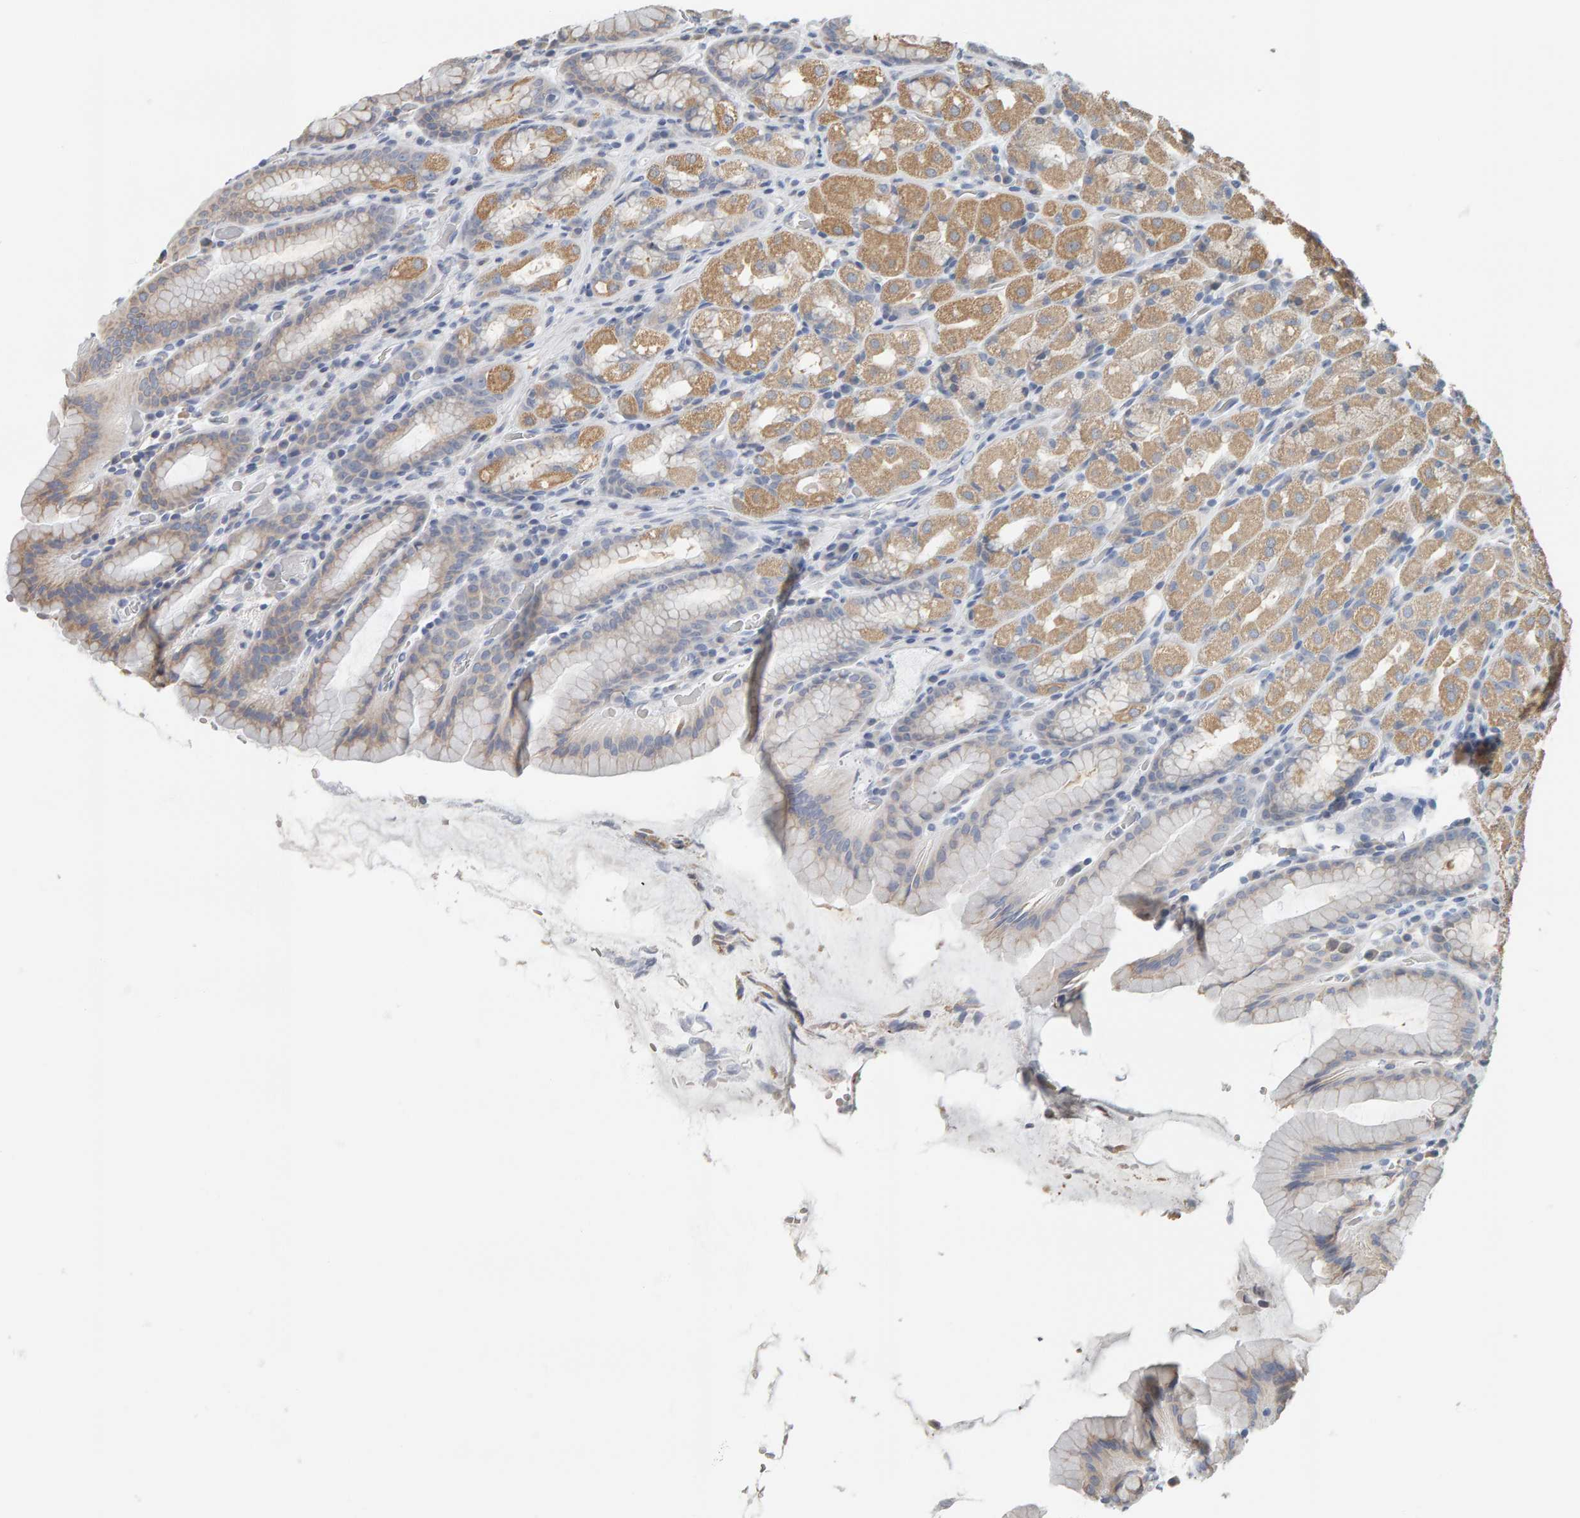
{"staining": {"intensity": "moderate", "quantity": "<25%", "location": "cytoplasmic/membranous"}, "tissue": "stomach", "cell_type": "Glandular cells", "image_type": "normal", "snomed": [{"axis": "morphology", "description": "Normal tissue, NOS"}, {"axis": "topography", "description": "Stomach, upper"}], "caption": "Moderate cytoplasmic/membranous positivity is present in about <25% of glandular cells in normal stomach. (DAB (3,3'-diaminobenzidine) = brown stain, brightfield microscopy at high magnification).", "gene": "ADHFE1", "patient": {"sex": "male", "age": 68}}